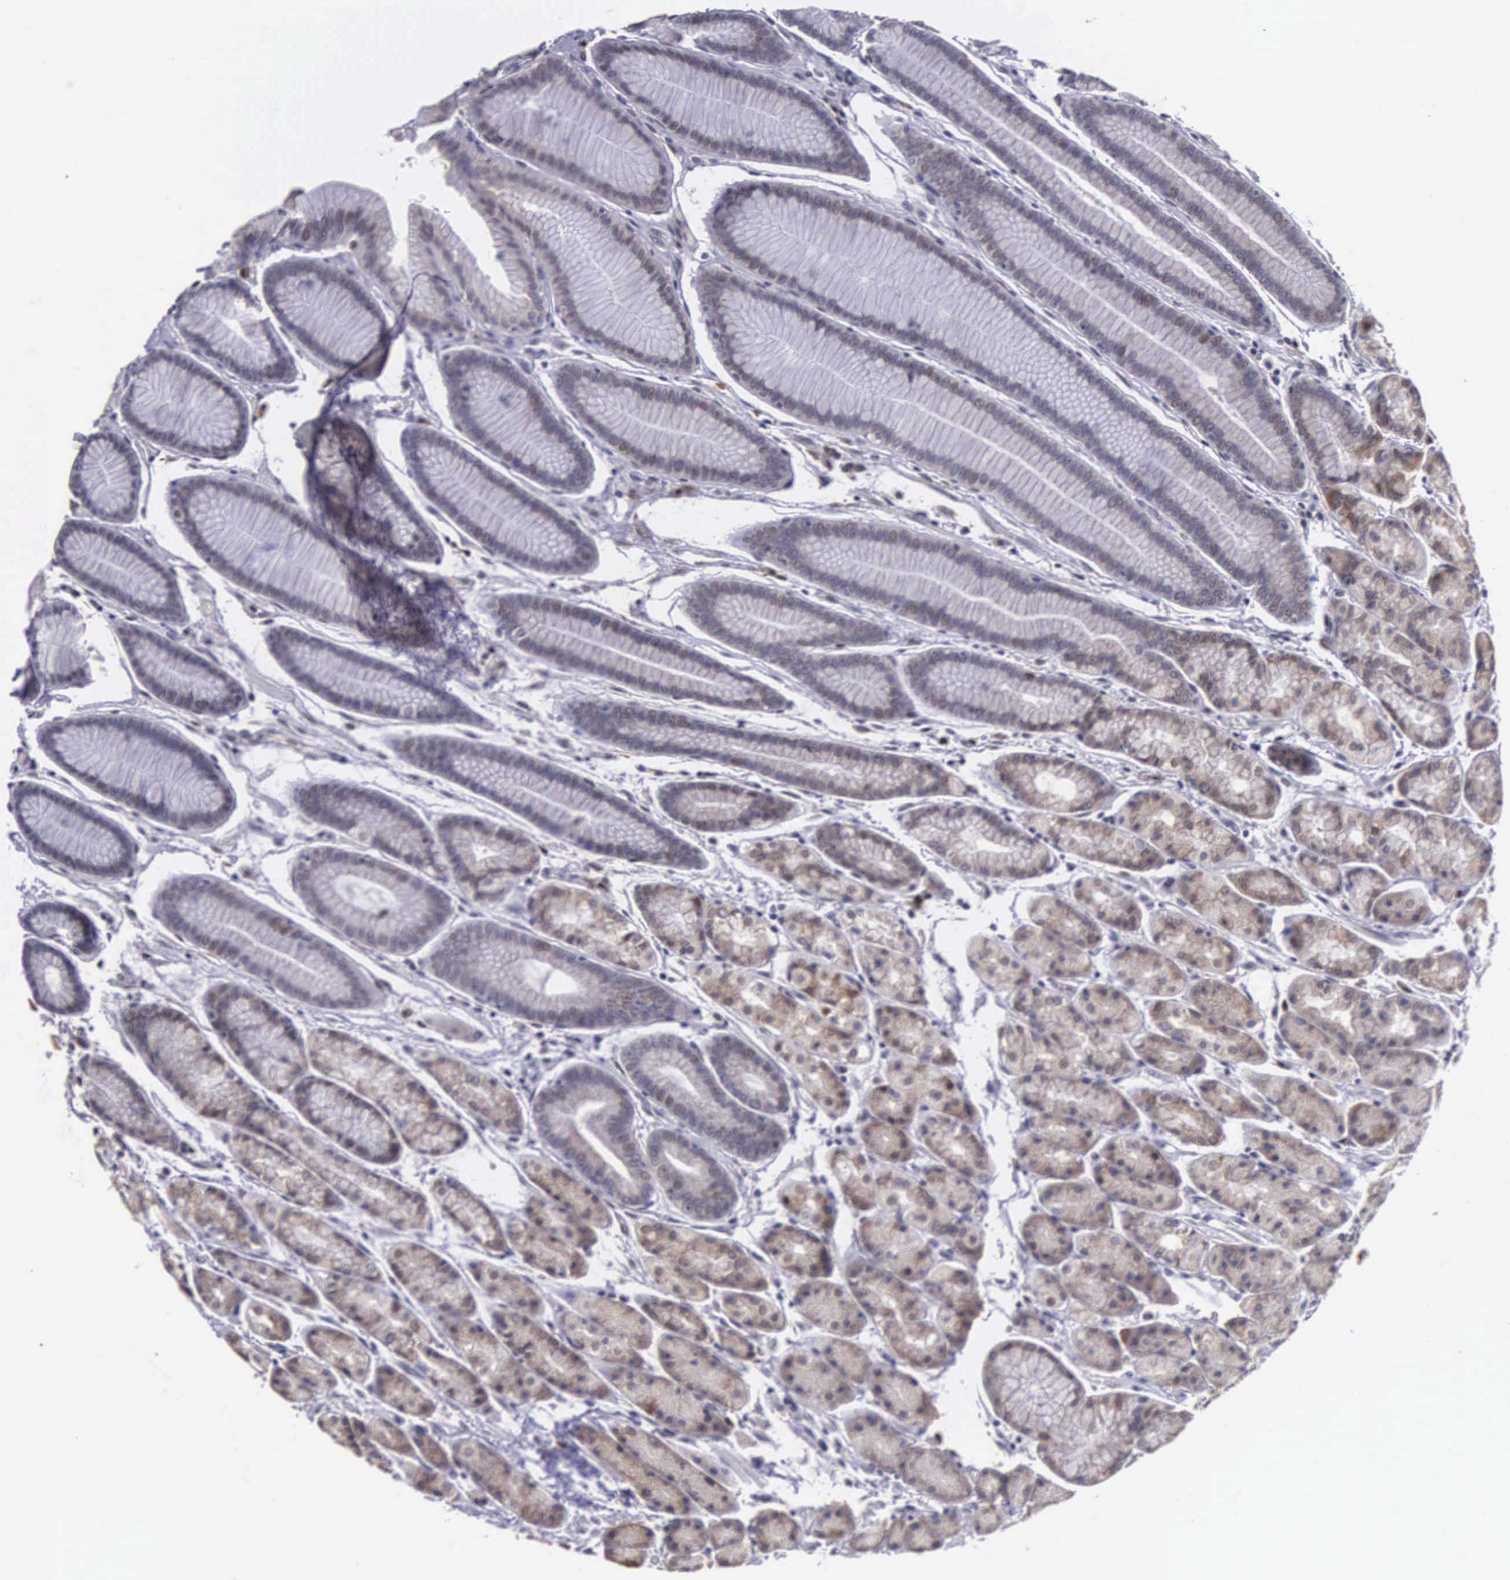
{"staining": {"intensity": "moderate", "quantity": "25%-75%", "location": "cytoplasmic/membranous"}, "tissue": "stomach", "cell_type": "Glandular cells", "image_type": "normal", "snomed": [{"axis": "morphology", "description": "Normal tissue, NOS"}, {"axis": "topography", "description": "Stomach, upper"}], "caption": "This histopathology image shows immunohistochemistry staining of benign human stomach, with medium moderate cytoplasmic/membranous staining in approximately 25%-75% of glandular cells.", "gene": "SLC25A21", "patient": {"sex": "male", "age": 72}}